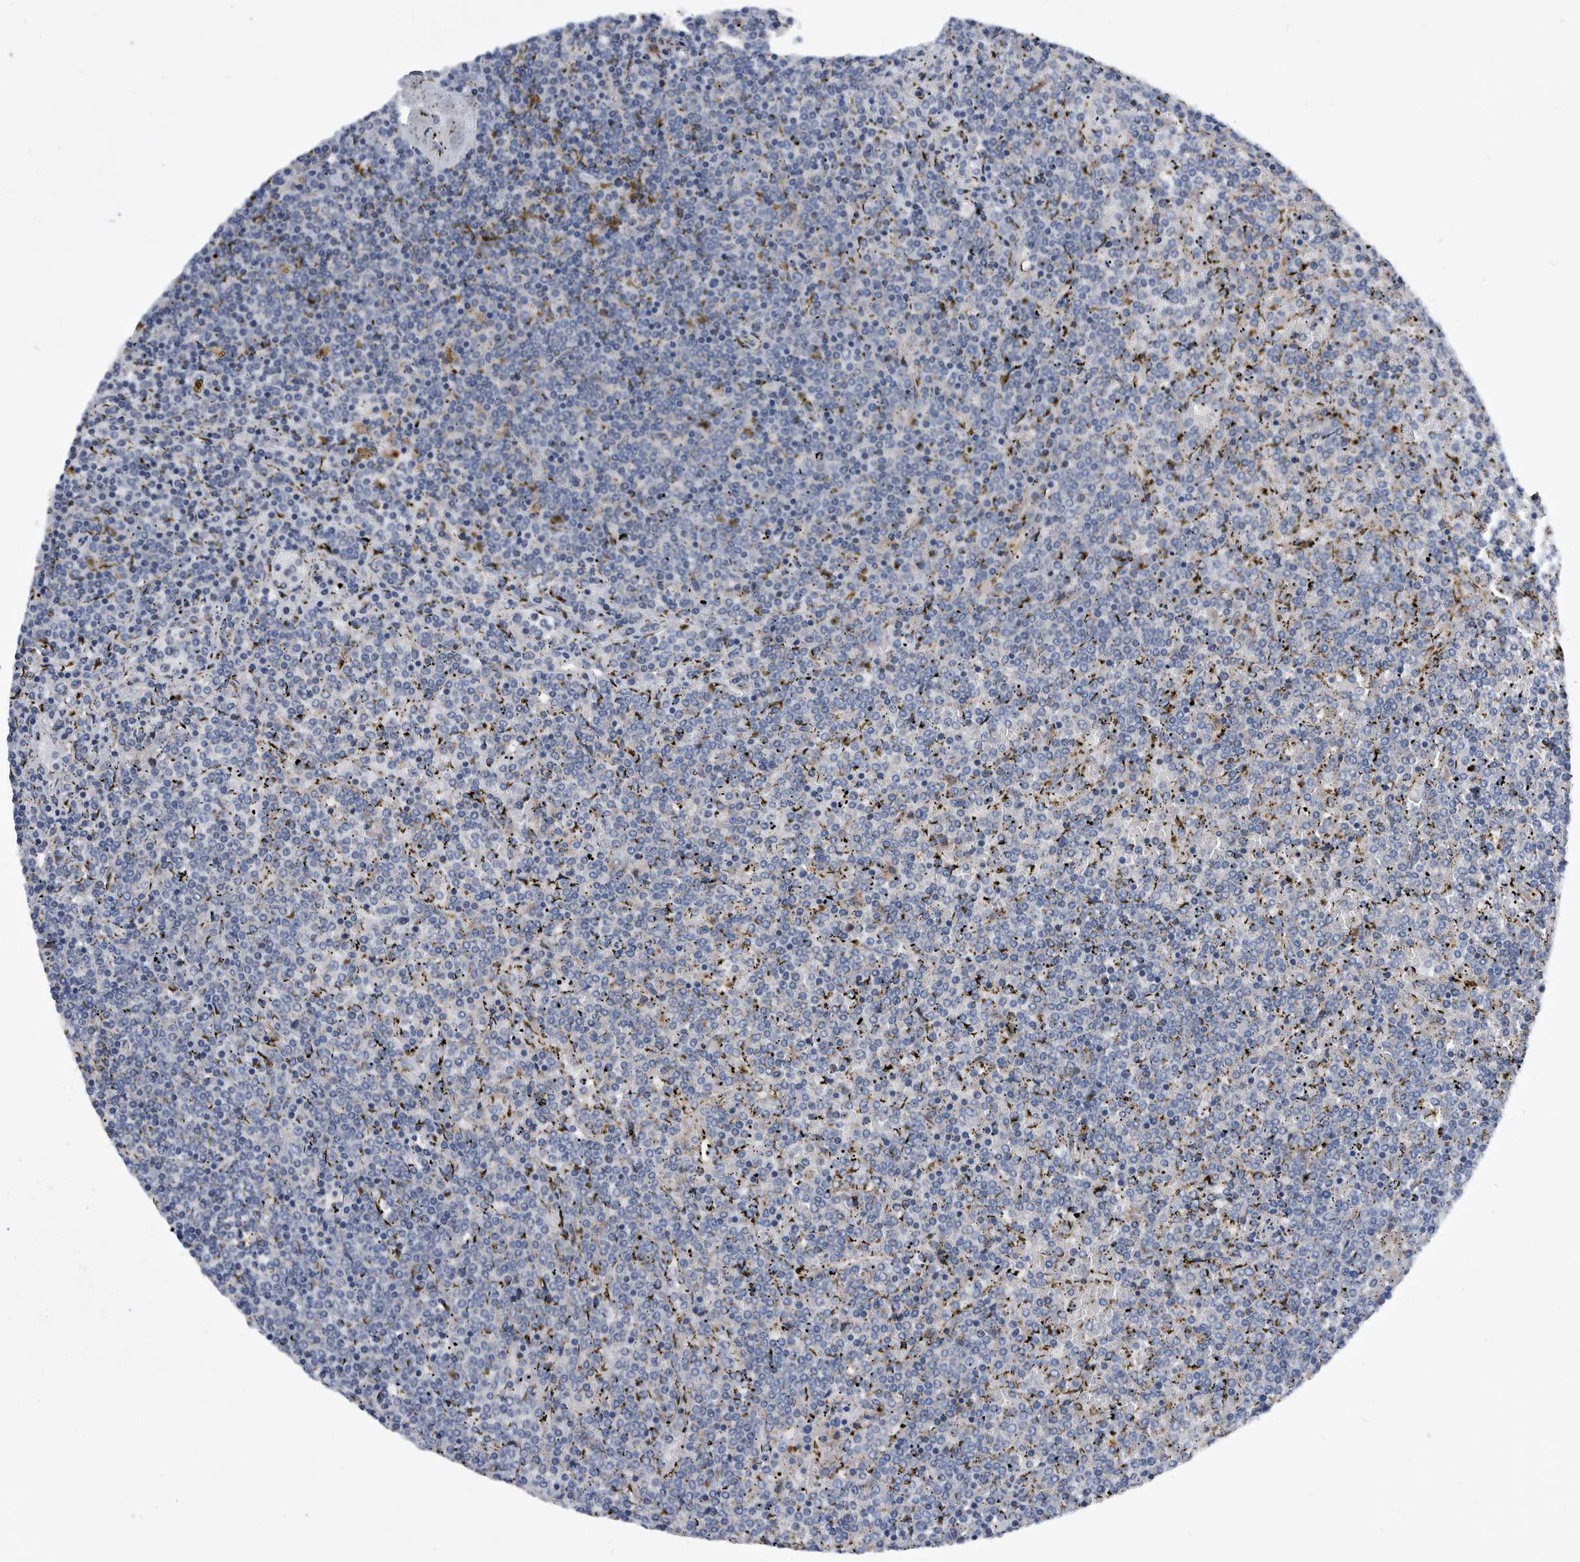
{"staining": {"intensity": "negative", "quantity": "none", "location": "none"}, "tissue": "lymphoma", "cell_type": "Tumor cells", "image_type": "cancer", "snomed": [{"axis": "morphology", "description": "Malignant lymphoma, non-Hodgkin's type, Low grade"}, {"axis": "topography", "description": "Spleen"}], "caption": "Human lymphoma stained for a protein using IHC displays no staining in tumor cells.", "gene": "BAIAP3", "patient": {"sex": "female", "age": 19}}